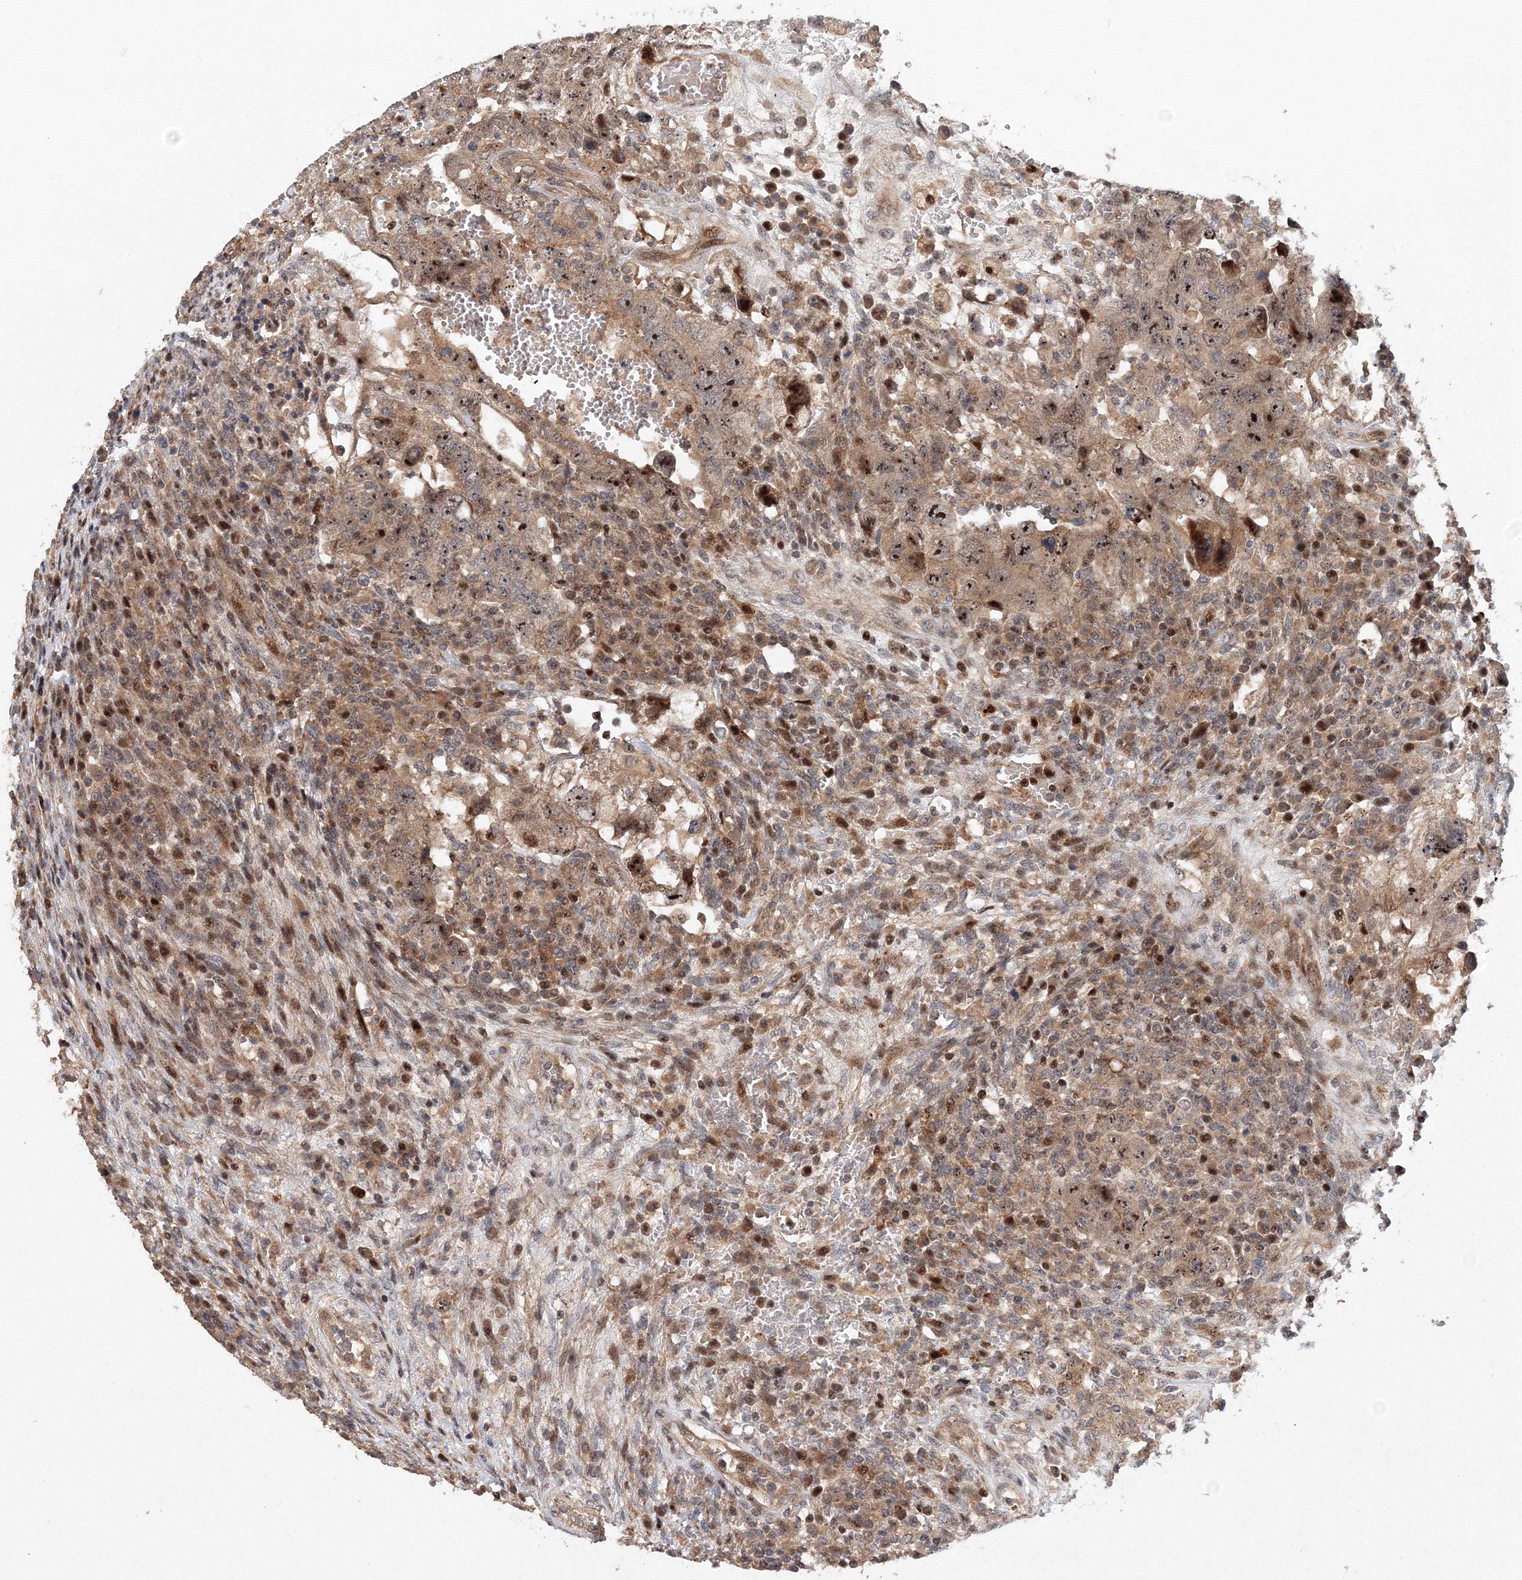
{"staining": {"intensity": "moderate", "quantity": ">75%", "location": "cytoplasmic/membranous,nuclear"}, "tissue": "testis cancer", "cell_type": "Tumor cells", "image_type": "cancer", "snomed": [{"axis": "morphology", "description": "Carcinoma, Embryonal, NOS"}, {"axis": "topography", "description": "Testis"}], "caption": "A micrograph of testis embryonal carcinoma stained for a protein displays moderate cytoplasmic/membranous and nuclear brown staining in tumor cells.", "gene": "ANKAR", "patient": {"sex": "male", "age": 26}}